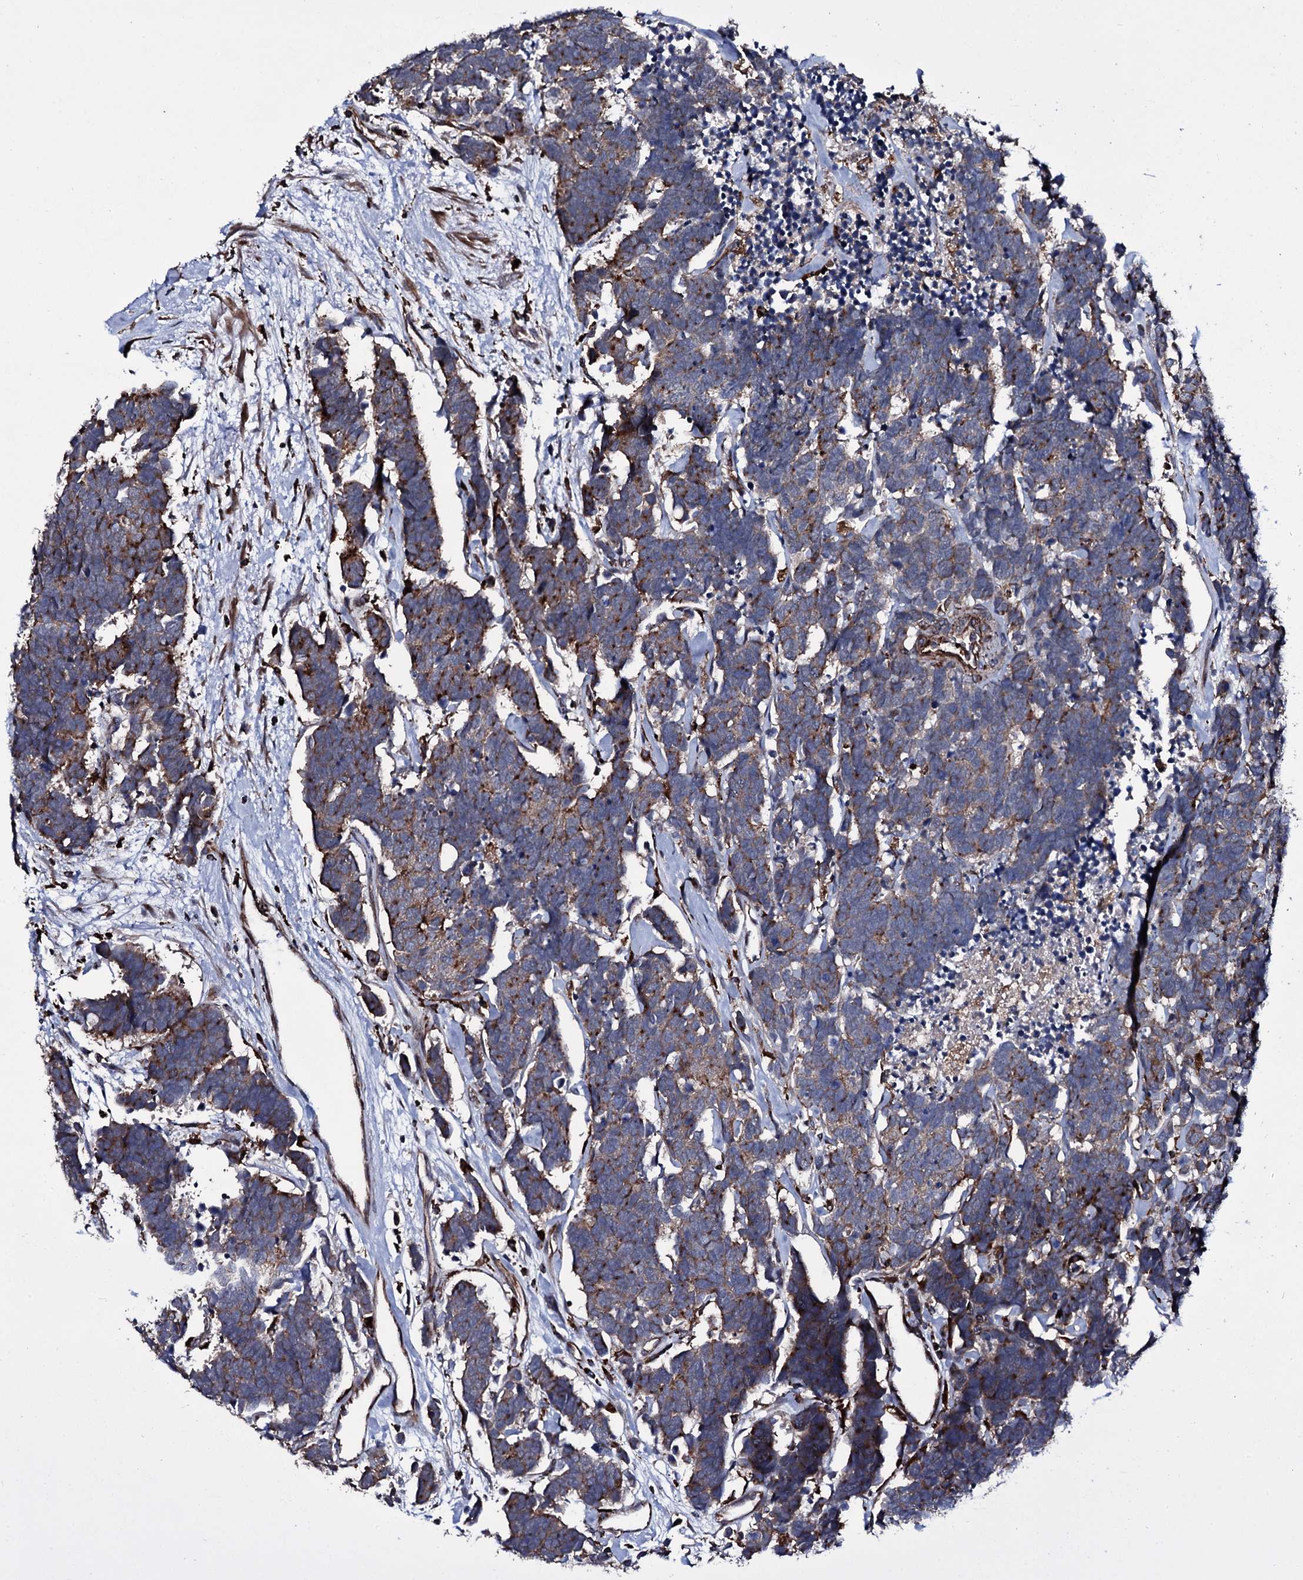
{"staining": {"intensity": "moderate", "quantity": "25%-75%", "location": "cytoplasmic/membranous"}, "tissue": "carcinoid", "cell_type": "Tumor cells", "image_type": "cancer", "snomed": [{"axis": "morphology", "description": "Carcinoma, NOS"}, {"axis": "morphology", "description": "Carcinoid, malignant, NOS"}, {"axis": "topography", "description": "Urinary bladder"}], "caption": "Carcinoma was stained to show a protein in brown. There is medium levels of moderate cytoplasmic/membranous expression in about 25%-75% of tumor cells. Nuclei are stained in blue.", "gene": "VAMP8", "patient": {"sex": "male", "age": 57}}